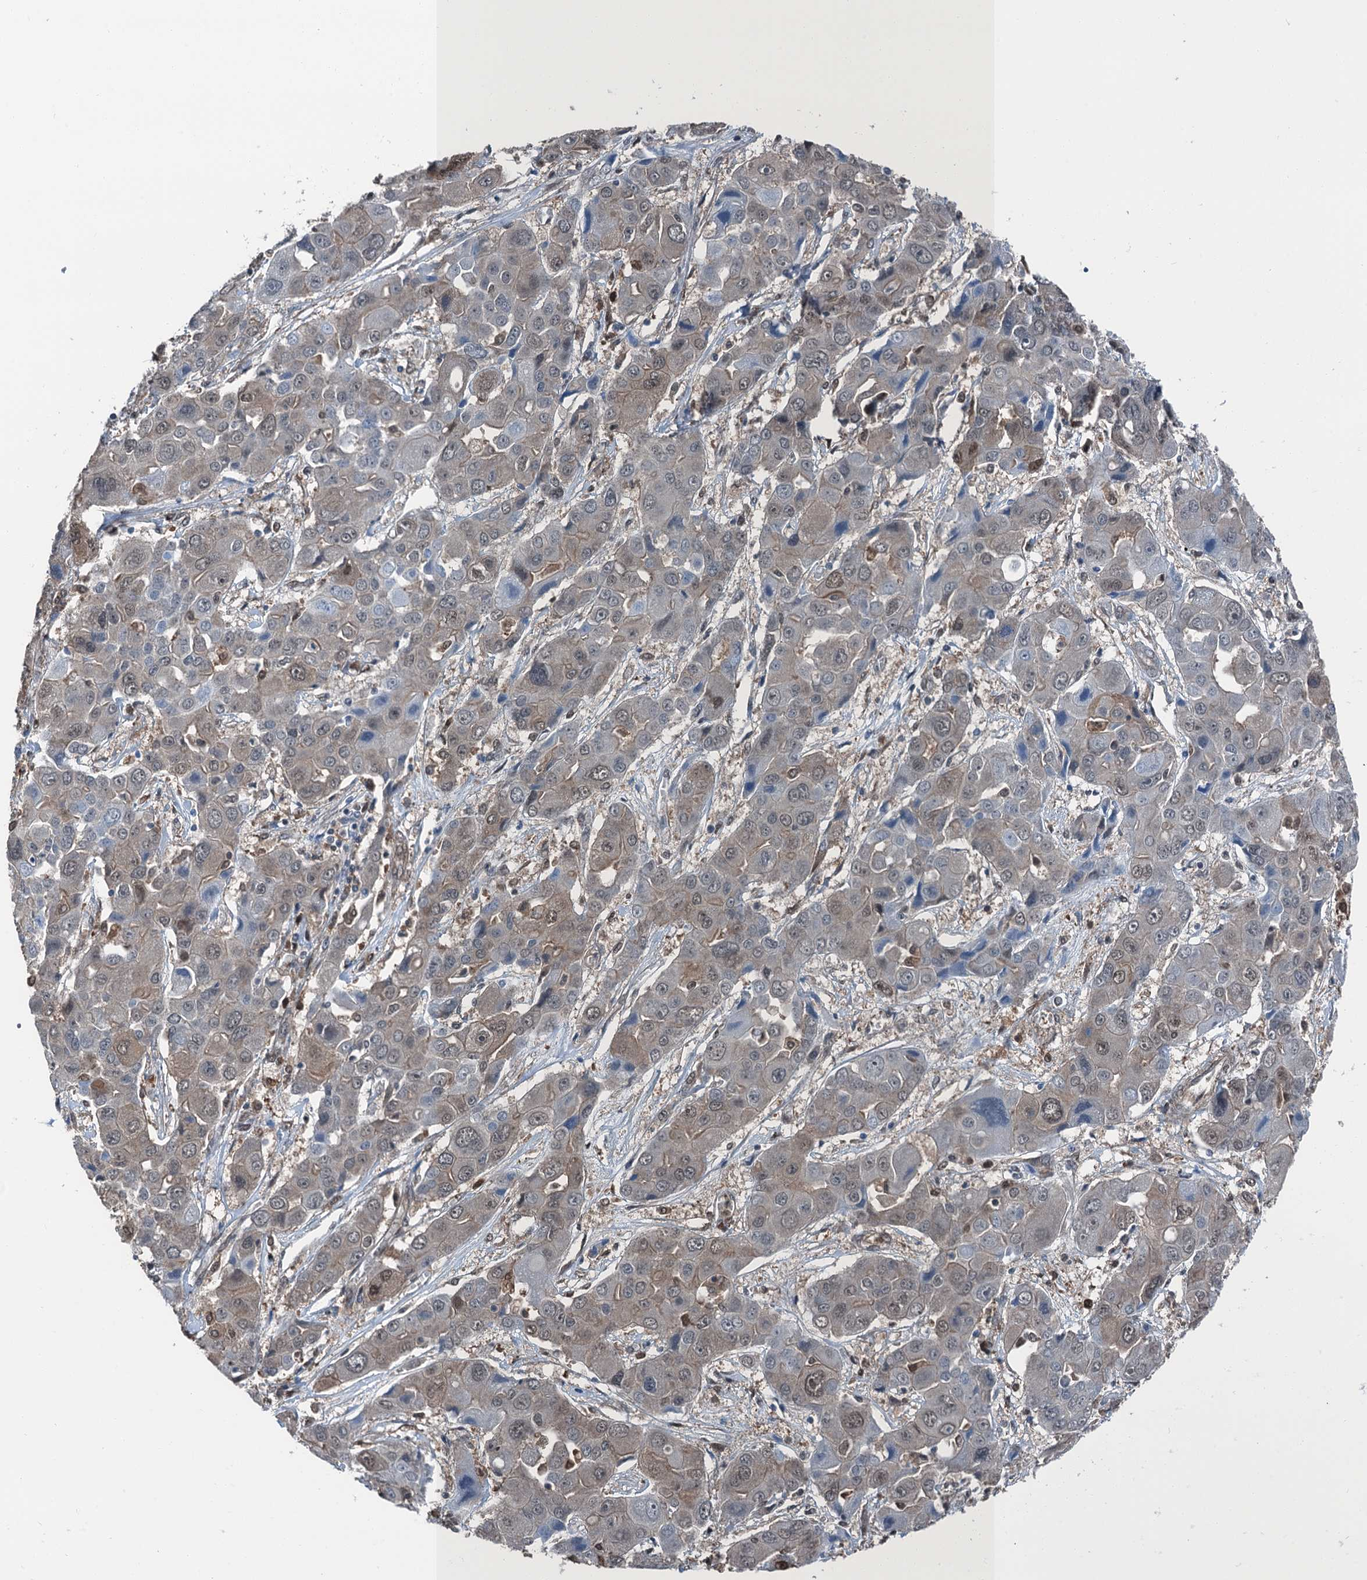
{"staining": {"intensity": "weak", "quantity": "<25%", "location": "cytoplasmic/membranous,nuclear"}, "tissue": "liver cancer", "cell_type": "Tumor cells", "image_type": "cancer", "snomed": [{"axis": "morphology", "description": "Cholangiocarcinoma"}, {"axis": "topography", "description": "Liver"}], "caption": "High magnification brightfield microscopy of cholangiocarcinoma (liver) stained with DAB (3,3'-diaminobenzidine) (brown) and counterstained with hematoxylin (blue): tumor cells show no significant positivity.", "gene": "RNH1", "patient": {"sex": "male", "age": 67}}